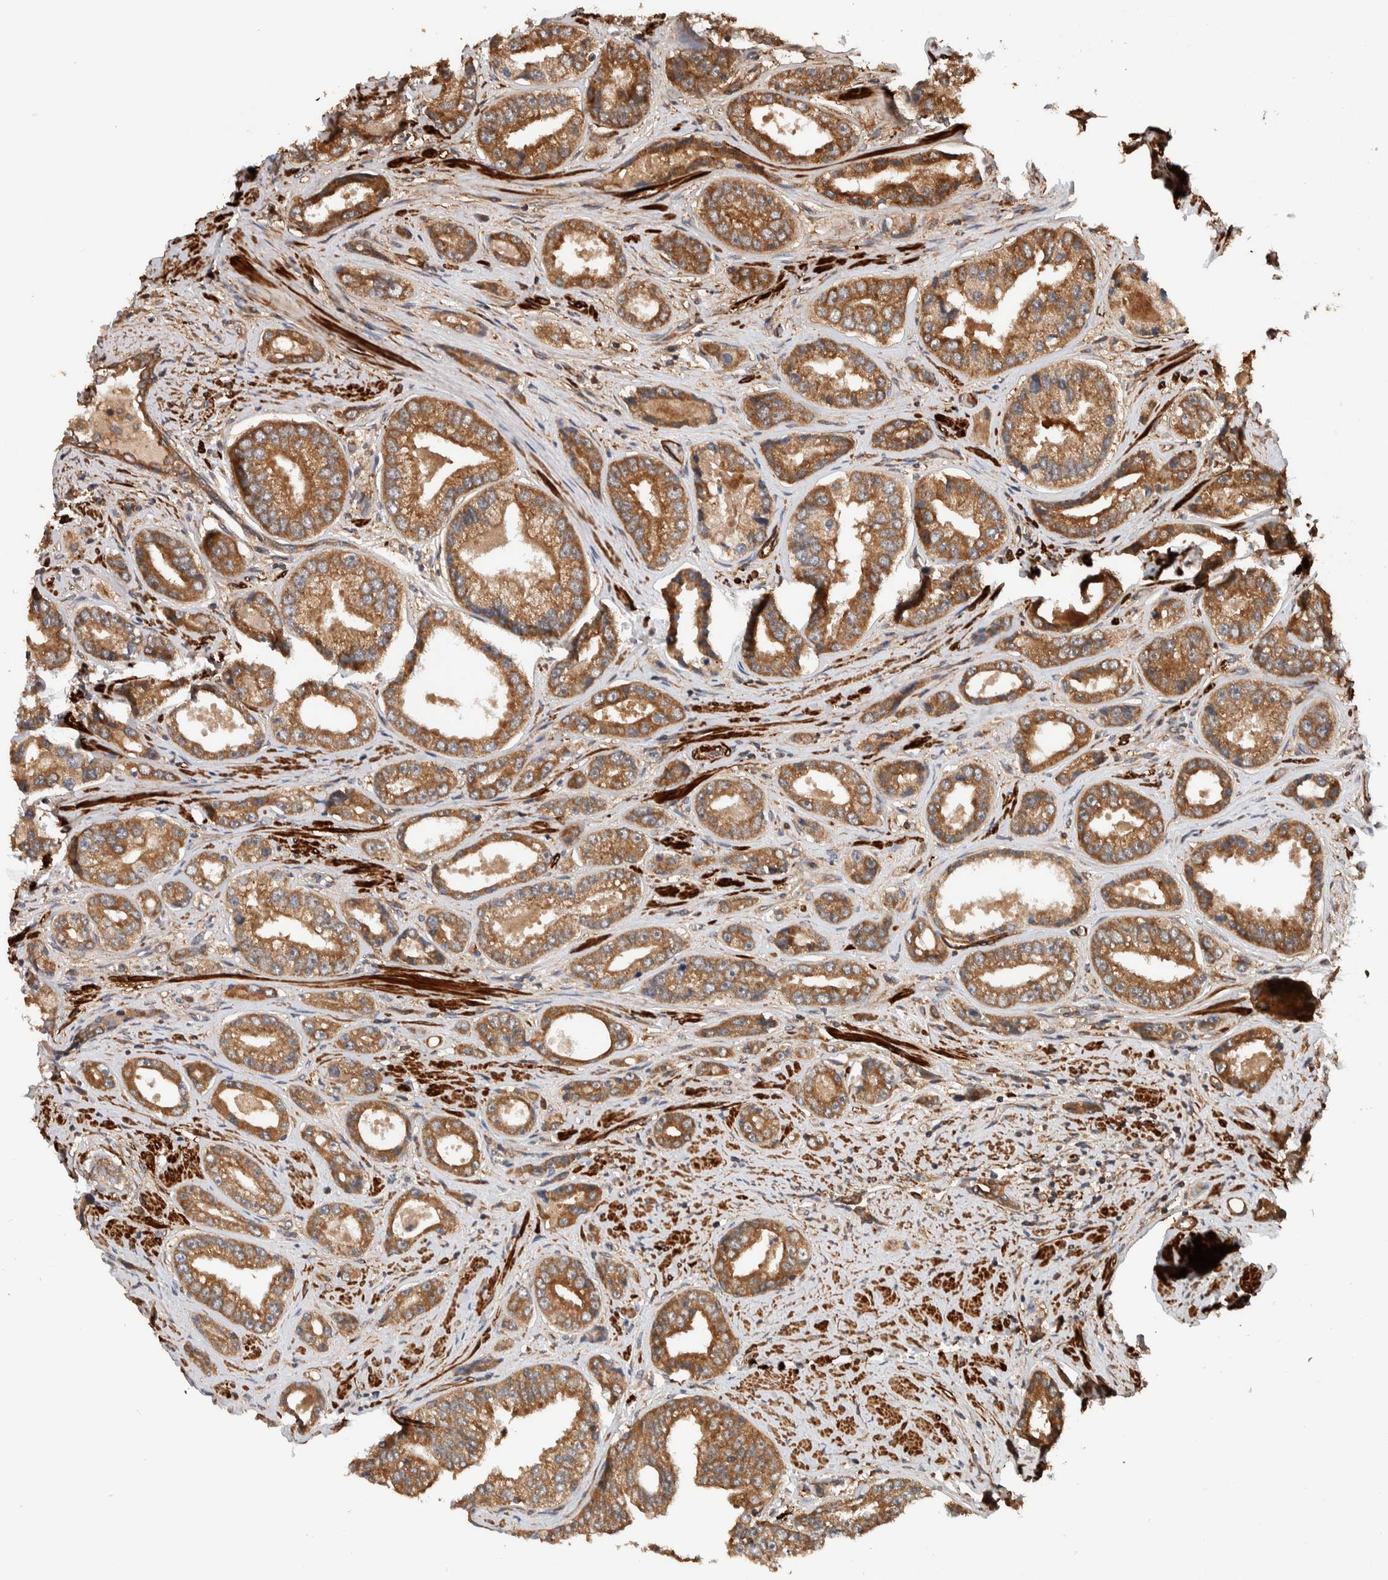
{"staining": {"intensity": "moderate", "quantity": ">75%", "location": "cytoplasmic/membranous"}, "tissue": "prostate cancer", "cell_type": "Tumor cells", "image_type": "cancer", "snomed": [{"axis": "morphology", "description": "Adenocarcinoma, High grade"}, {"axis": "topography", "description": "Prostate"}], "caption": "The immunohistochemical stain labels moderate cytoplasmic/membranous expression in tumor cells of prostate cancer tissue.", "gene": "SYNRG", "patient": {"sex": "male", "age": 61}}